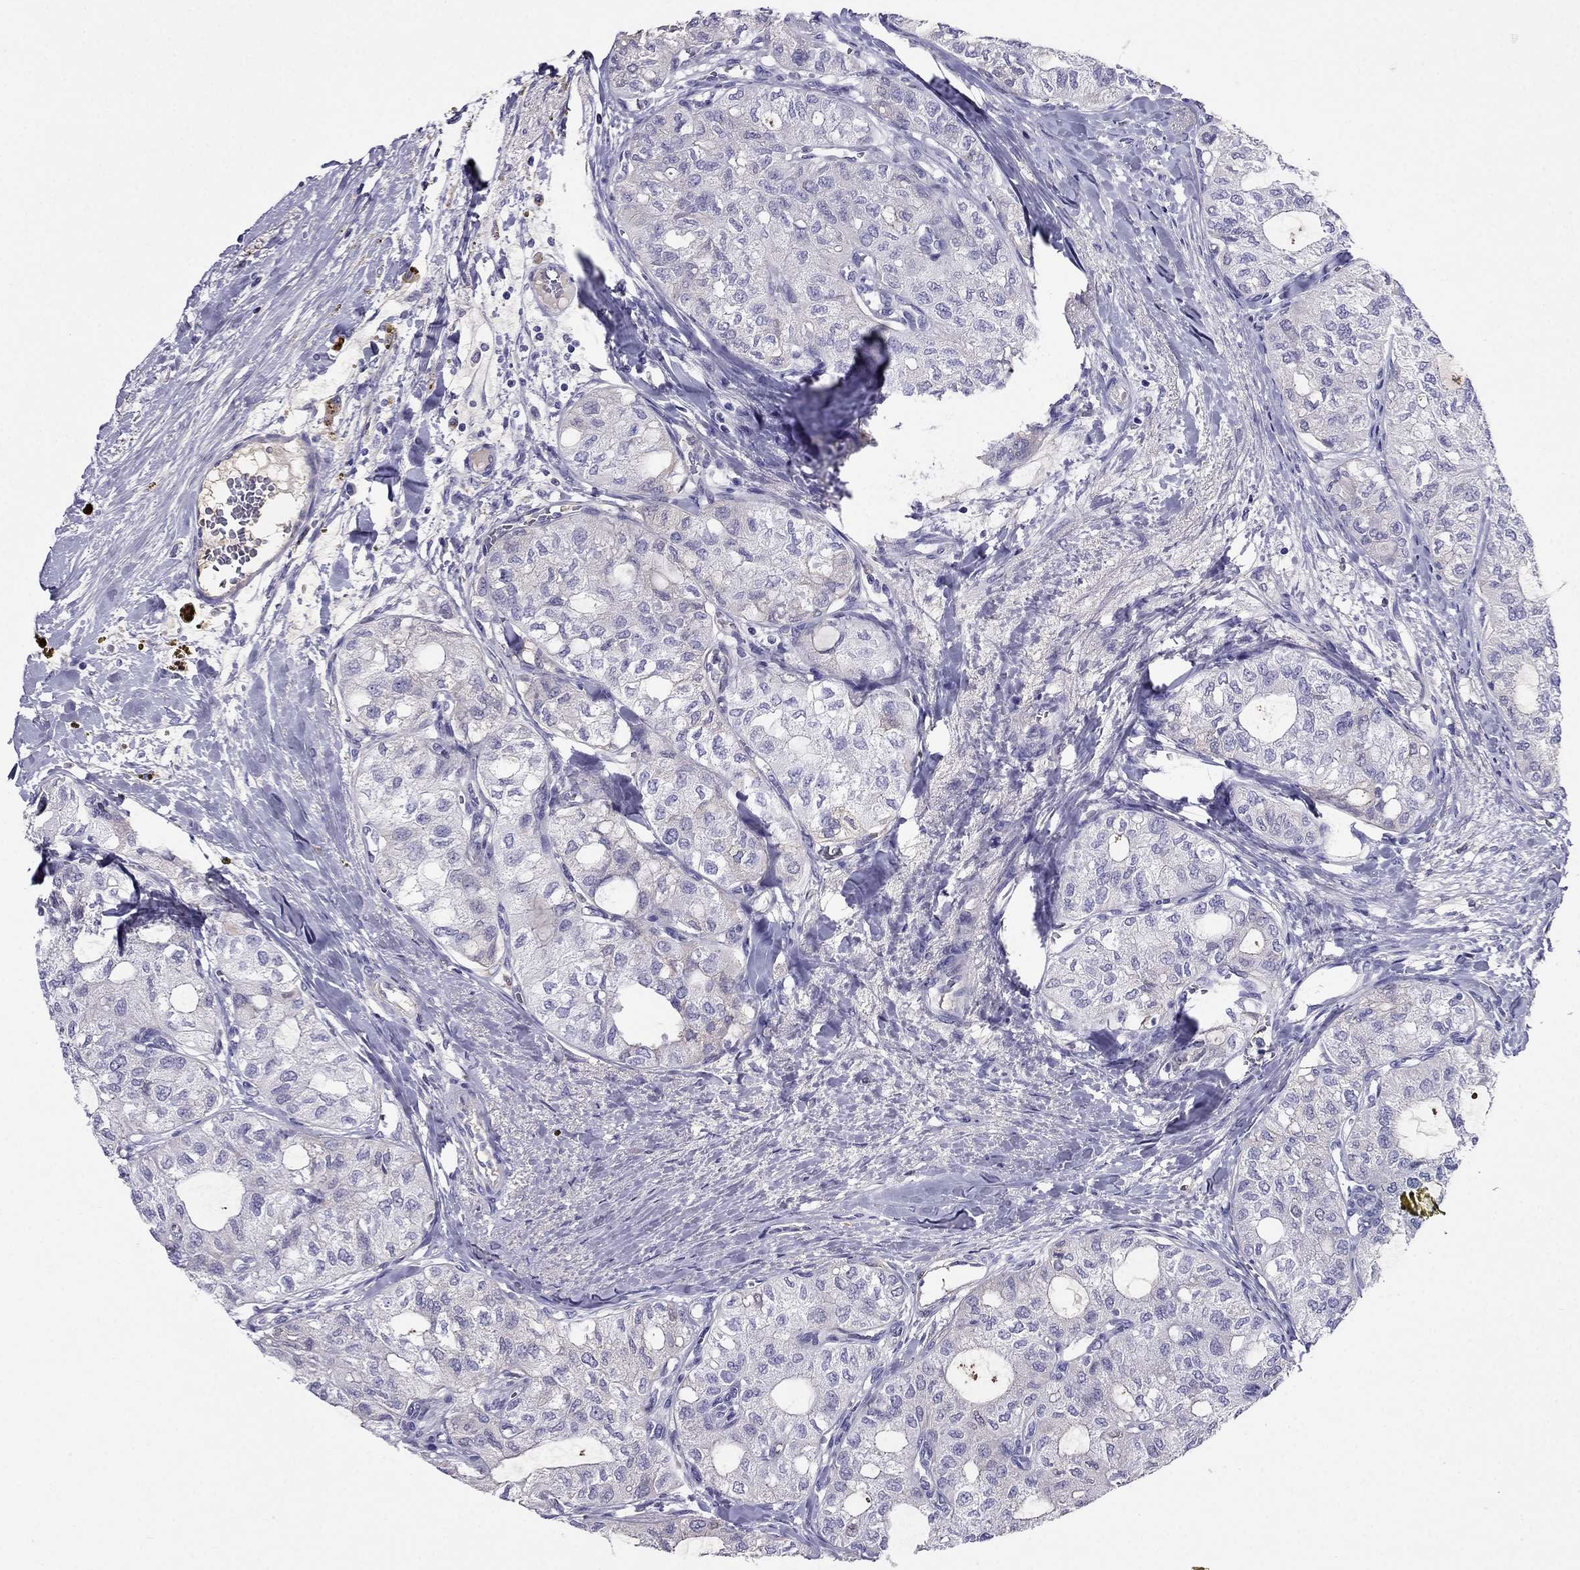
{"staining": {"intensity": "negative", "quantity": "none", "location": "none"}, "tissue": "thyroid cancer", "cell_type": "Tumor cells", "image_type": "cancer", "snomed": [{"axis": "morphology", "description": "Follicular adenoma carcinoma, NOS"}, {"axis": "topography", "description": "Thyroid gland"}], "caption": "Tumor cells show no significant positivity in thyroid cancer (follicular adenoma carcinoma).", "gene": "TBC1D21", "patient": {"sex": "male", "age": 75}}